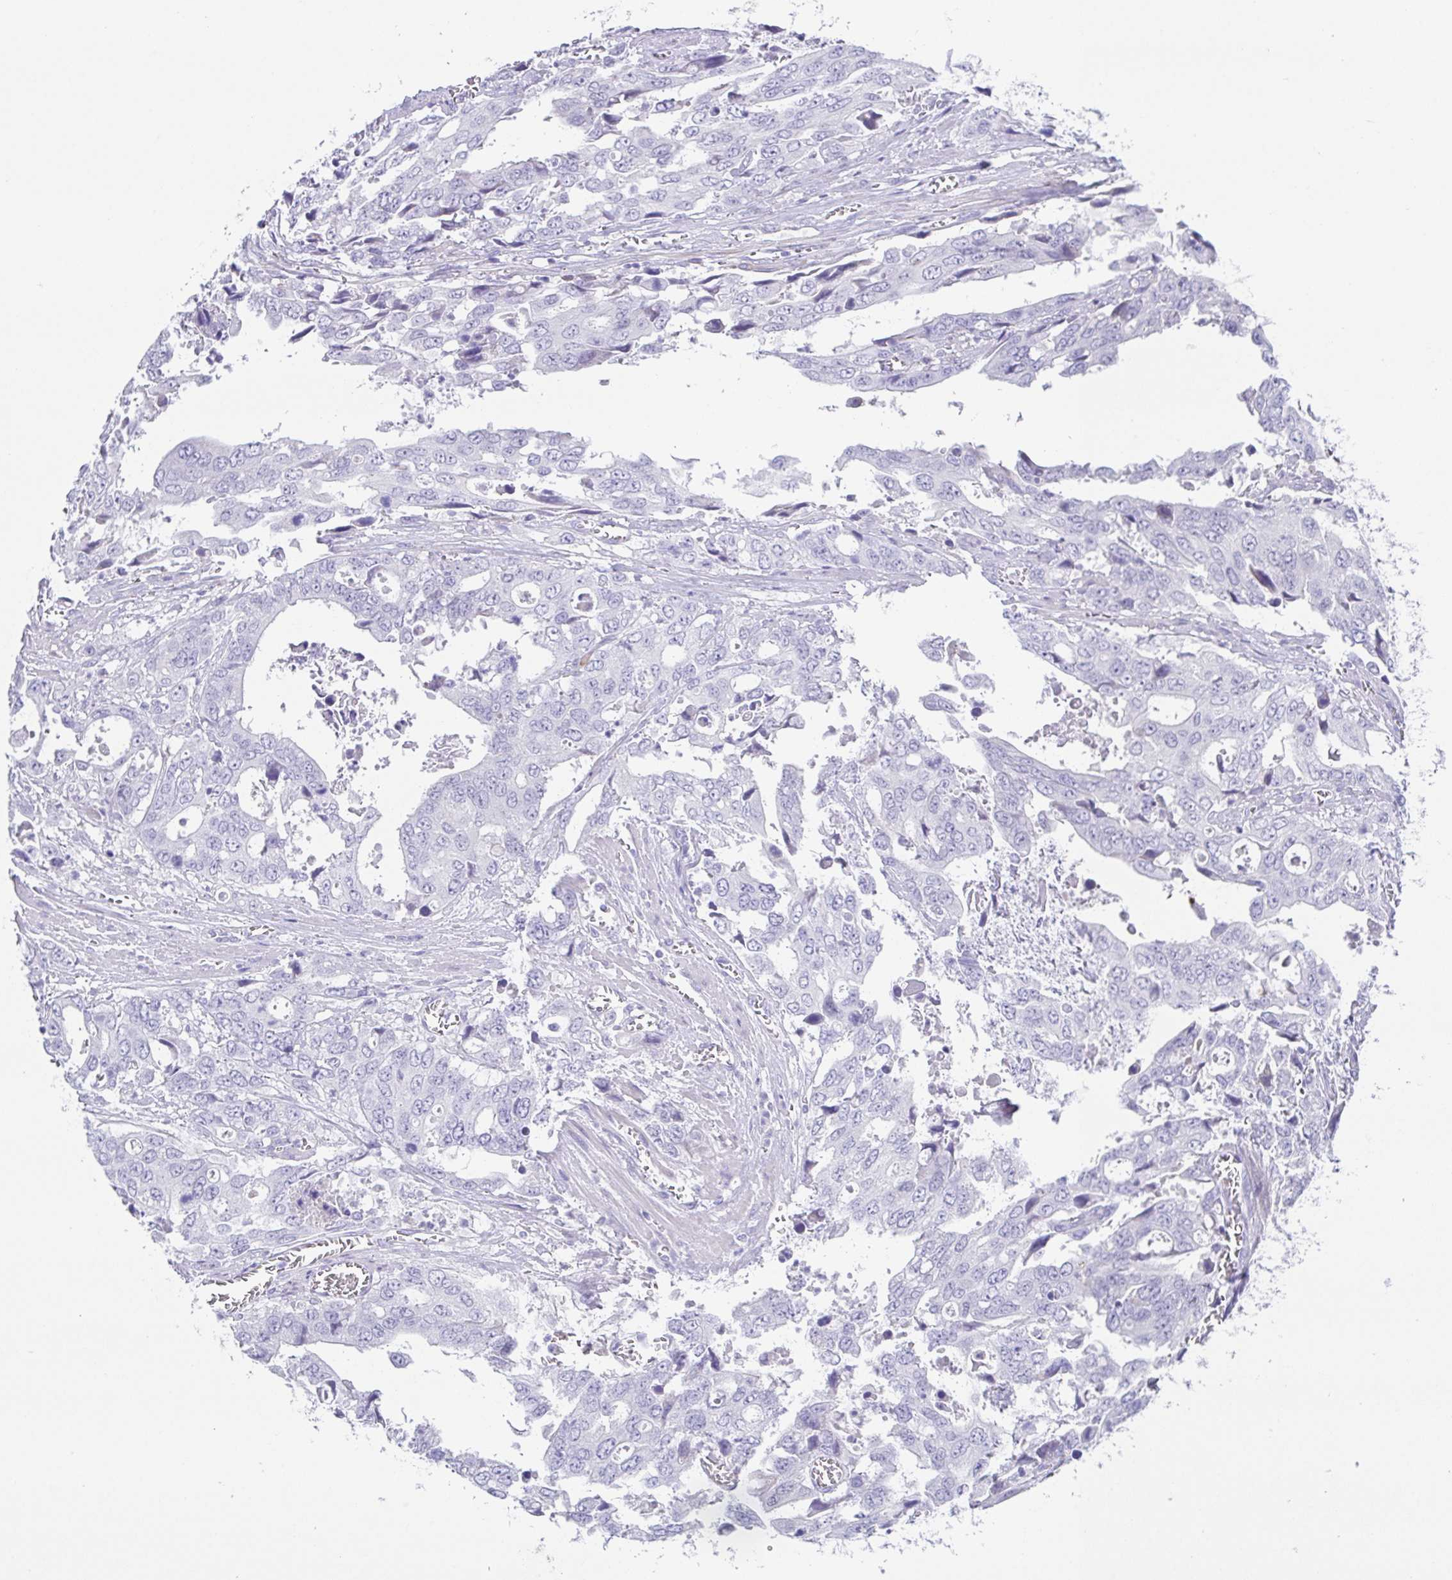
{"staining": {"intensity": "negative", "quantity": "none", "location": "none"}, "tissue": "stomach cancer", "cell_type": "Tumor cells", "image_type": "cancer", "snomed": [{"axis": "morphology", "description": "Adenocarcinoma, NOS"}, {"axis": "topography", "description": "Stomach, upper"}], "caption": "DAB immunohistochemical staining of adenocarcinoma (stomach) shows no significant positivity in tumor cells.", "gene": "HAPLN2", "patient": {"sex": "male", "age": 74}}